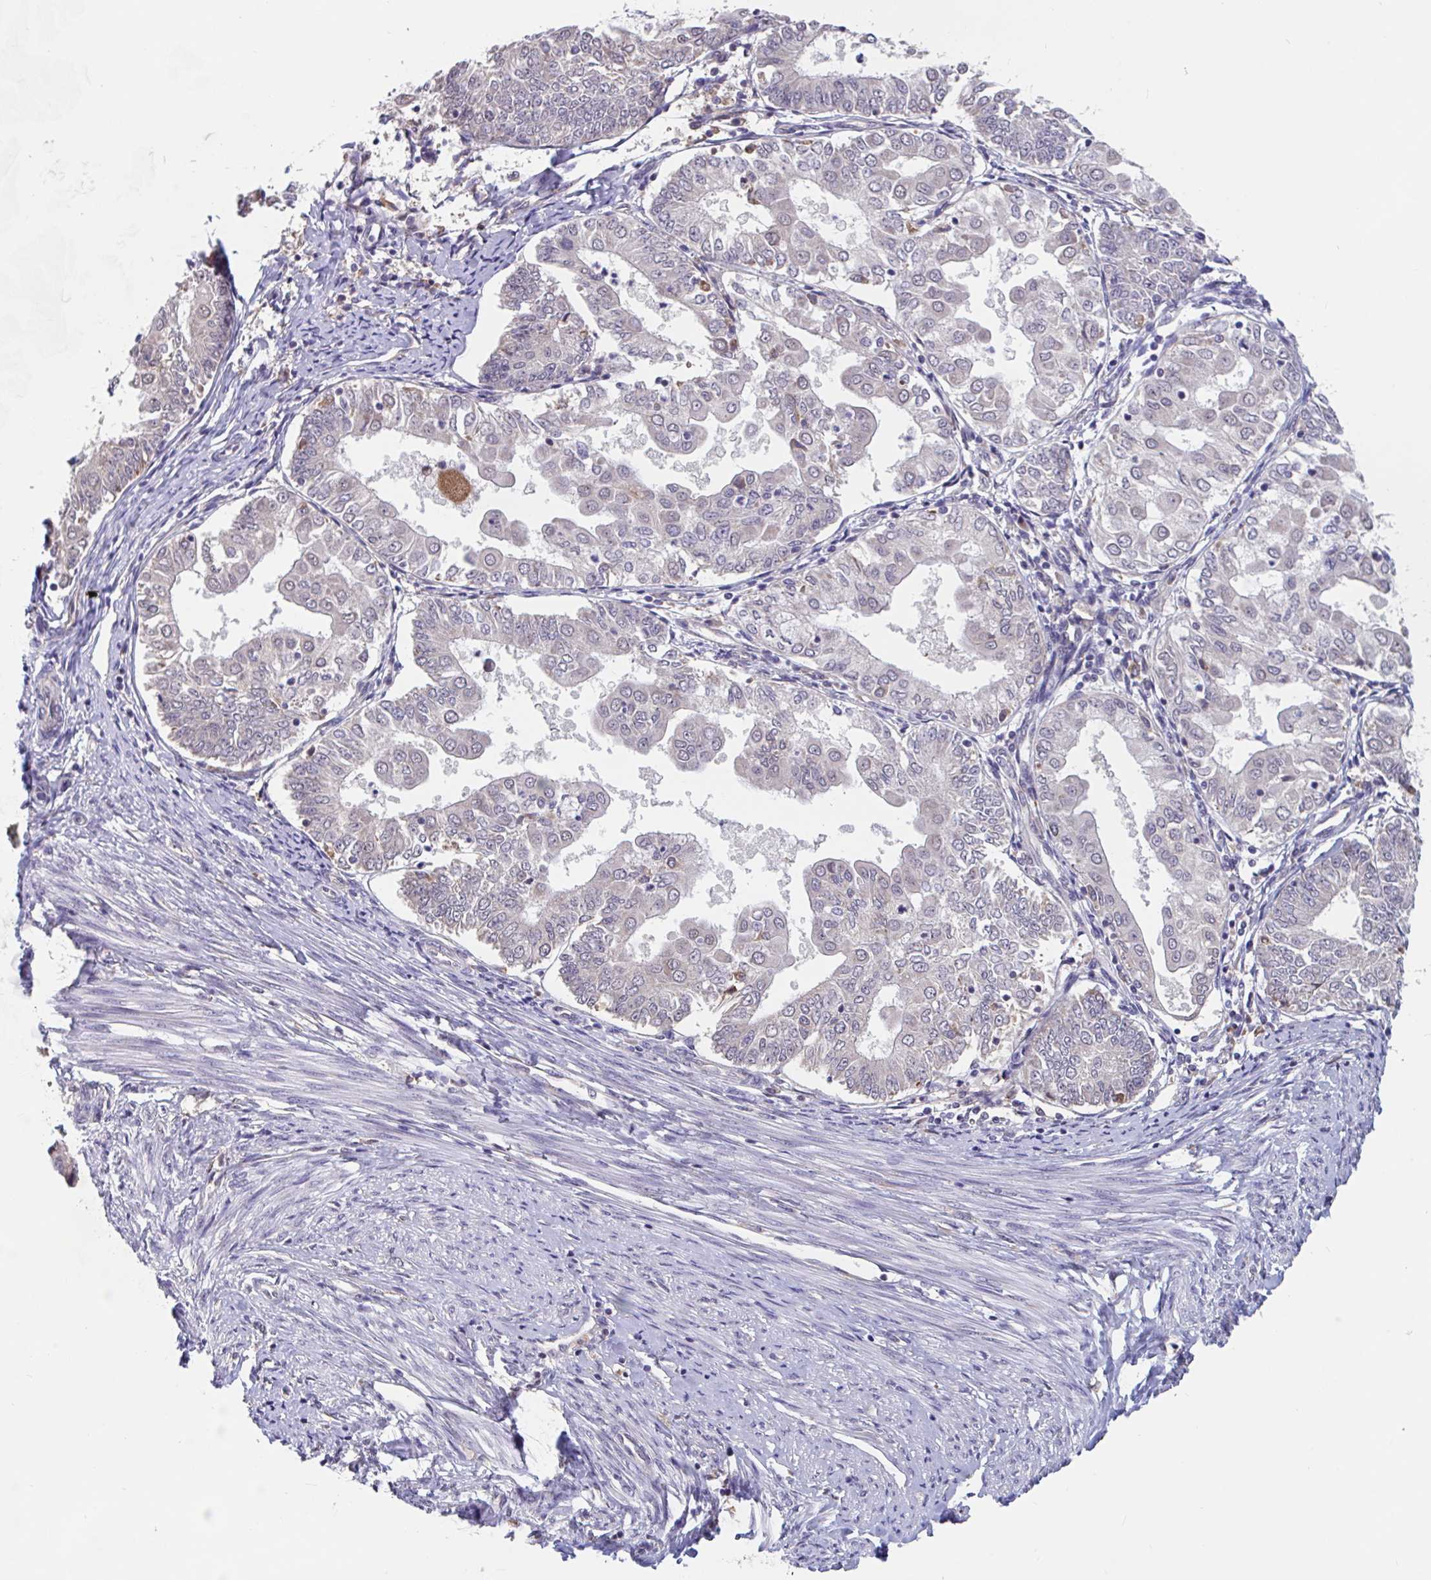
{"staining": {"intensity": "negative", "quantity": "none", "location": "none"}, "tissue": "endometrial cancer", "cell_type": "Tumor cells", "image_type": "cancer", "snomed": [{"axis": "morphology", "description": "Adenocarcinoma, NOS"}, {"axis": "topography", "description": "Endometrium"}], "caption": "IHC micrograph of endometrial cancer (adenocarcinoma) stained for a protein (brown), which shows no staining in tumor cells.", "gene": "SNX8", "patient": {"sex": "female", "age": 68}}